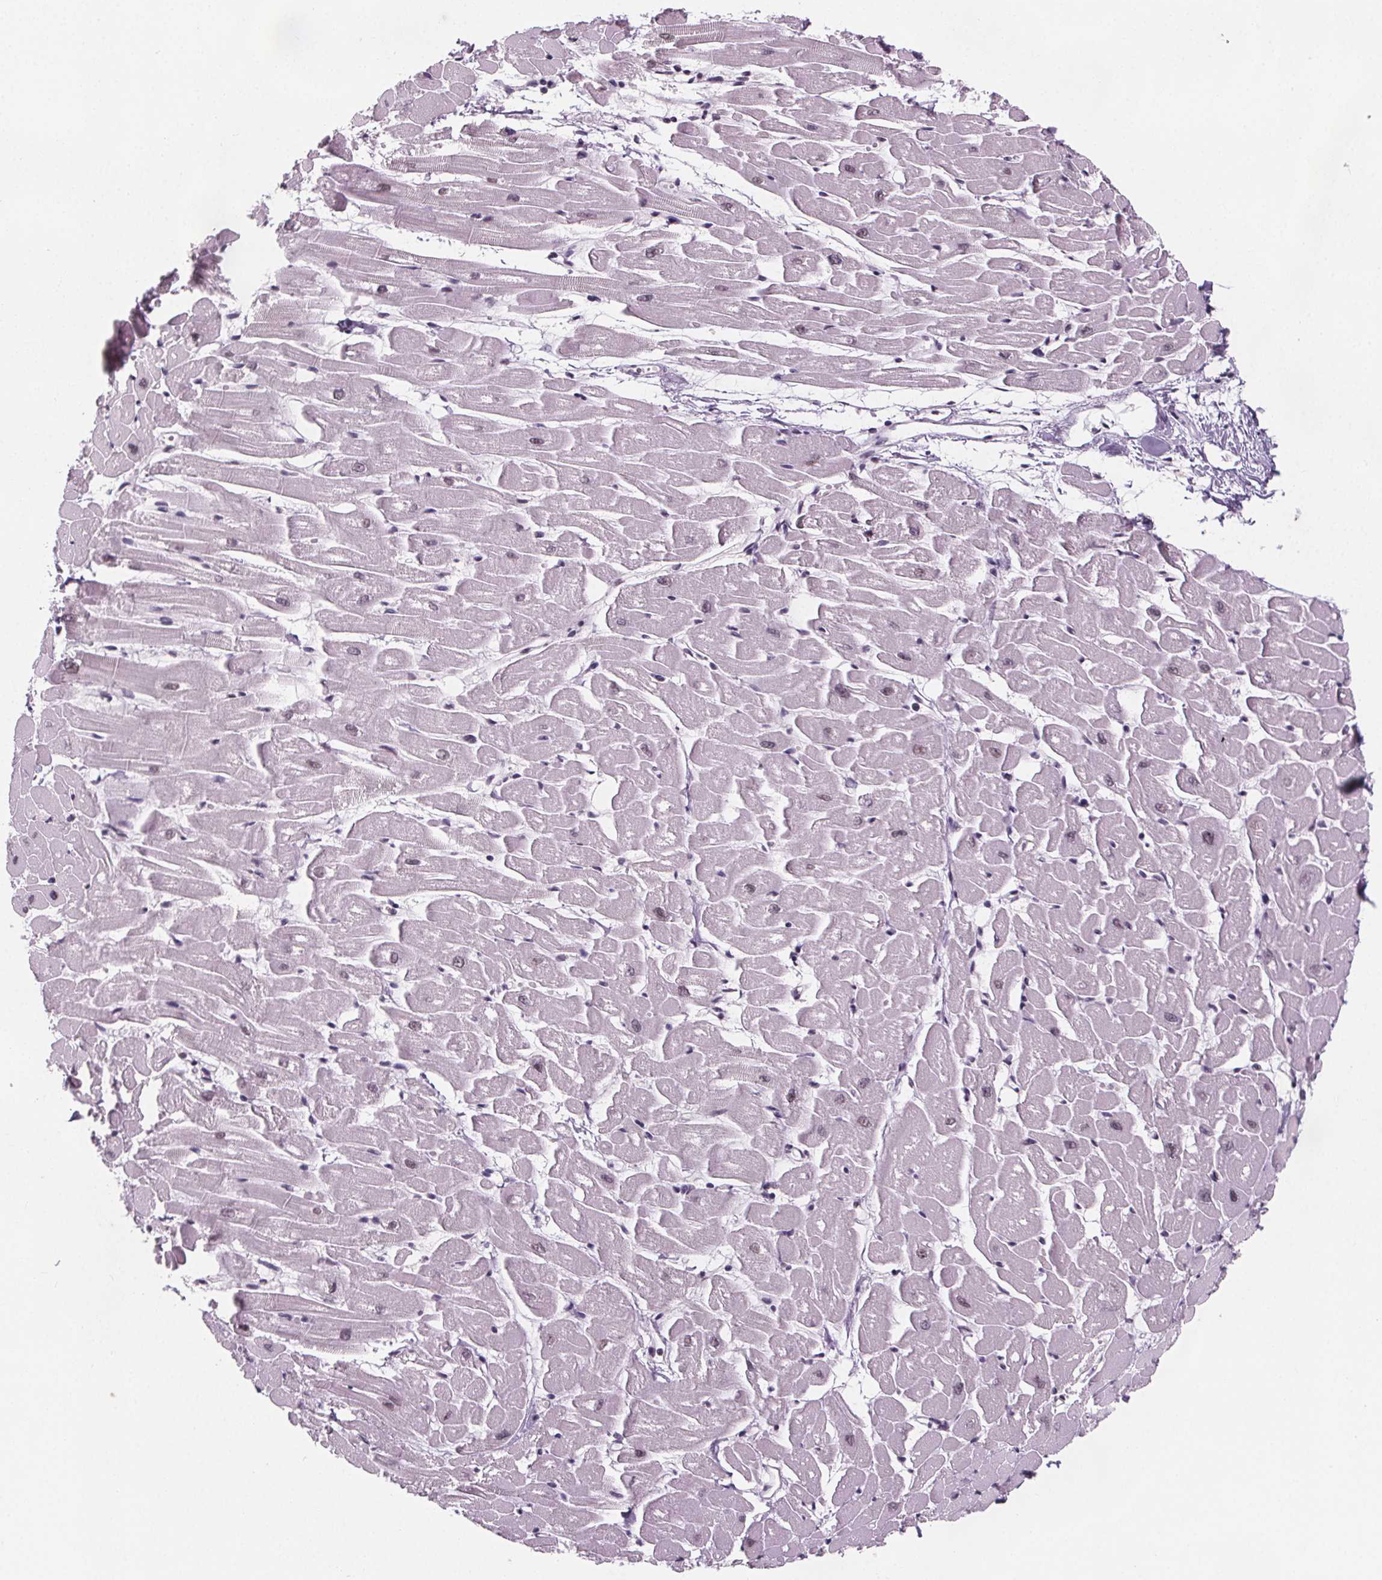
{"staining": {"intensity": "moderate", "quantity": "25%-75%", "location": "nuclear"}, "tissue": "heart muscle", "cell_type": "Cardiomyocytes", "image_type": "normal", "snomed": [{"axis": "morphology", "description": "Normal tissue, NOS"}, {"axis": "topography", "description": "Heart"}], "caption": "The image reveals immunohistochemical staining of unremarkable heart muscle. There is moderate nuclear positivity is seen in about 25%-75% of cardiomyocytes.", "gene": "ZNF572", "patient": {"sex": "male", "age": 57}}